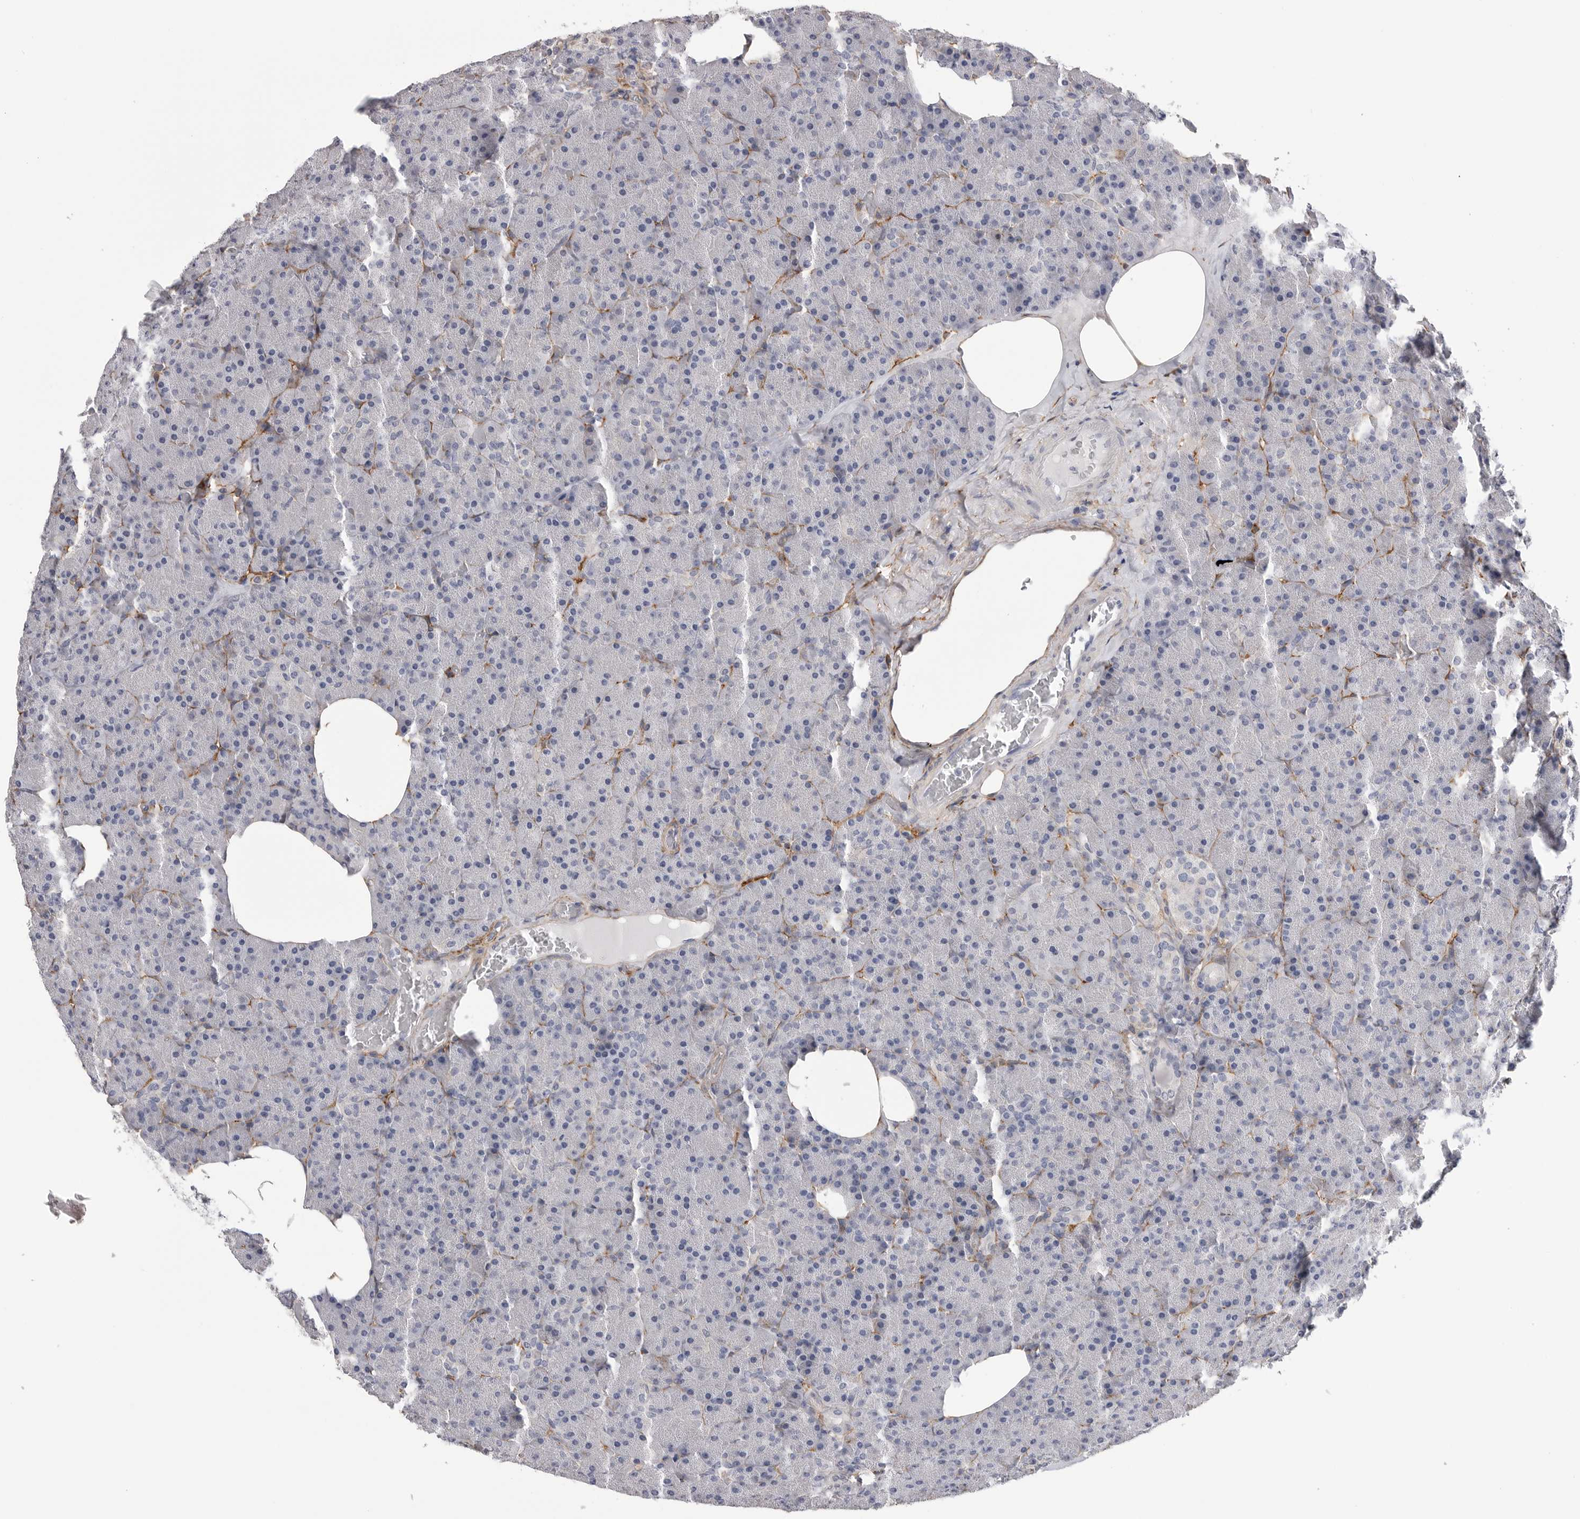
{"staining": {"intensity": "negative", "quantity": "none", "location": "none"}, "tissue": "pancreas", "cell_type": "Exocrine glandular cells", "image_type": "normal", "snomed": [{"axis": "morphology", "description": "Normal tissue, NOS"}, {"axis": "morphology", "description": "Carcinoid, malignant, NOS"}, {"axis": "topography", "description": "Pancreas"}], "caption": "A histopathology image of pancreas stained for a protein shows no brown staining in exocrine glandular cells. Brightfield microscopy of IHC stained with DAB (brown) and hematoxylin (blue), captured at high magnification.", "gene": "AKAP12", "patient": {"sex": "female", "age": 35}}